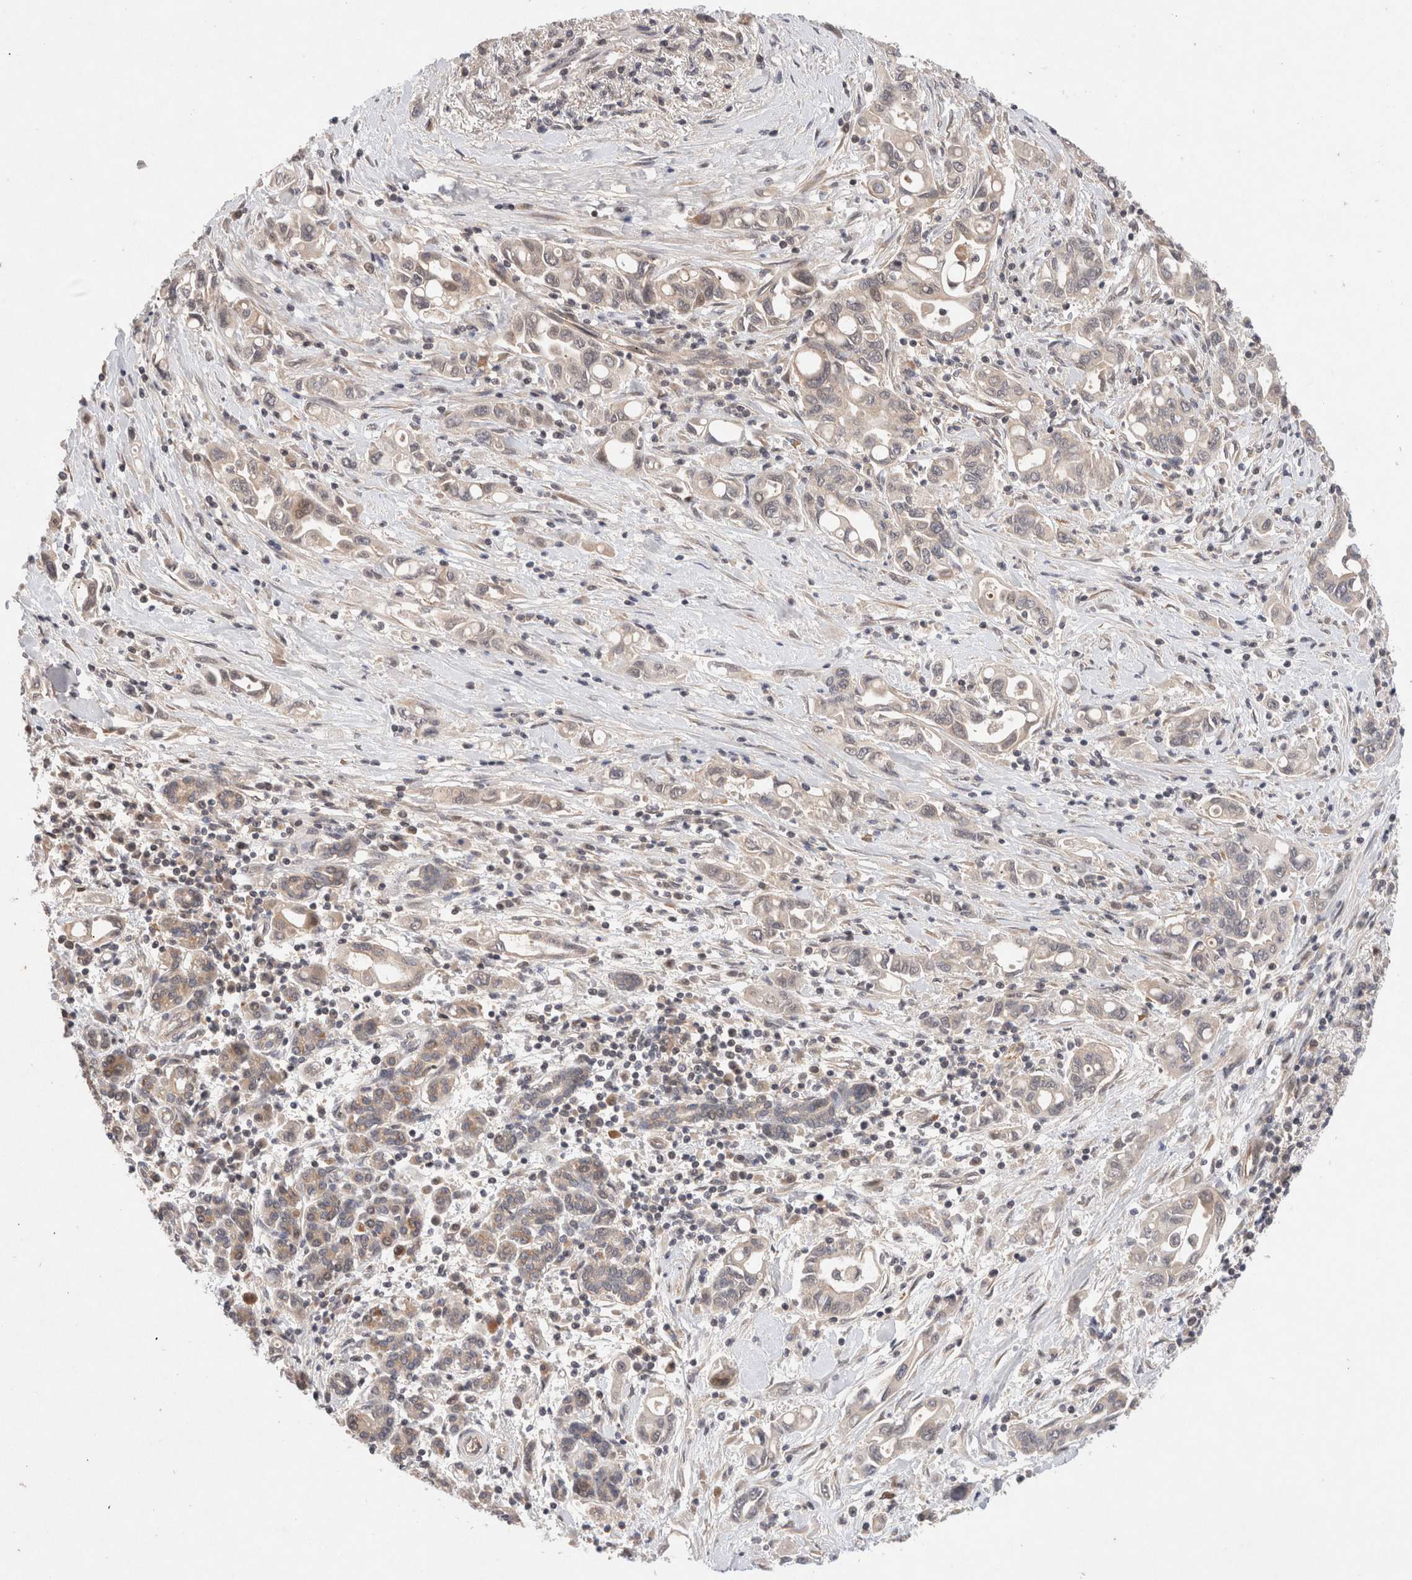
{"staining": {"intensity": "weak", "quantity": "<25%", "location": "cytoplasmic/membranous"}, "tissue": "pancreatic cancer", "cell_type": "Tumor cells", "image_type": "cancer", "snomed": [{"axis": "morphology", "description": "Adenocarcinoma, NOS"}, {"axis": "topography", "description": "Pancreas"}], "caption": "DAB (3,3'-diaminobenzidine) immunohistochemical staining of pancreatic cancer exhibits no significant expression in tumor cells.", "gene": "KLHL20", "patient": {"sex": "female", "age": 57}}